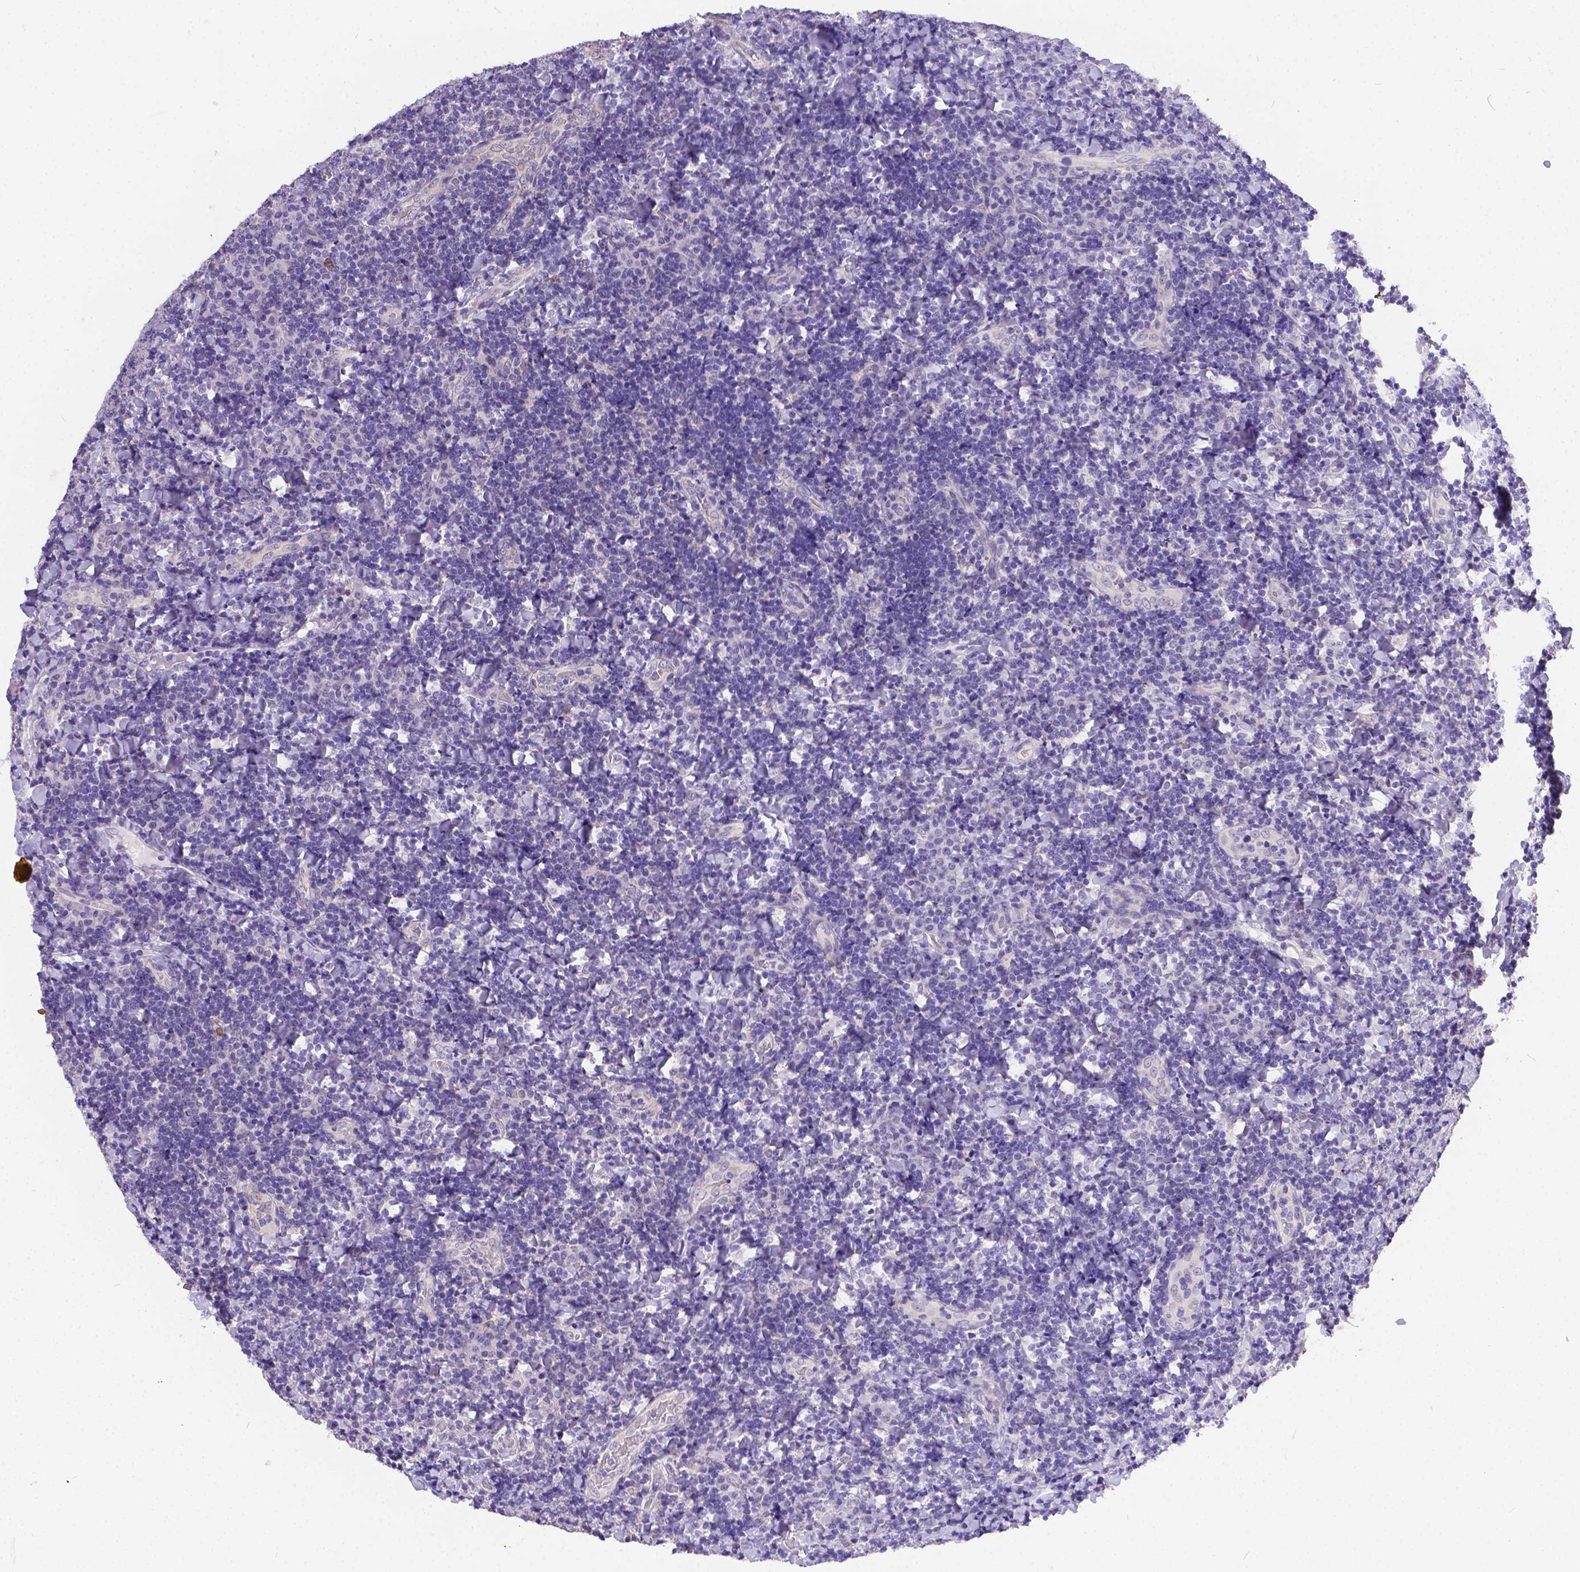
{"staining": {"intensity": "negative", "quantity": "none", "location": "none"}, "tissue": "tonsil", "cell_type": "Germinal center cells", "image_type": "normal", "snomed": [{"axis": "morphology", "description": "Normal tissue, NOS"}, {"axis": "topography", "description": "Tonsil"}], "caption": "A photomicrograph of human tonsil is negative for staining in germinal center cells. (DAB (3,3'-diaminobenzidine) immunohistochemistry, high magnification).", "gene": "DLEC1", "patient": {"sex": "male", "age": 17}}